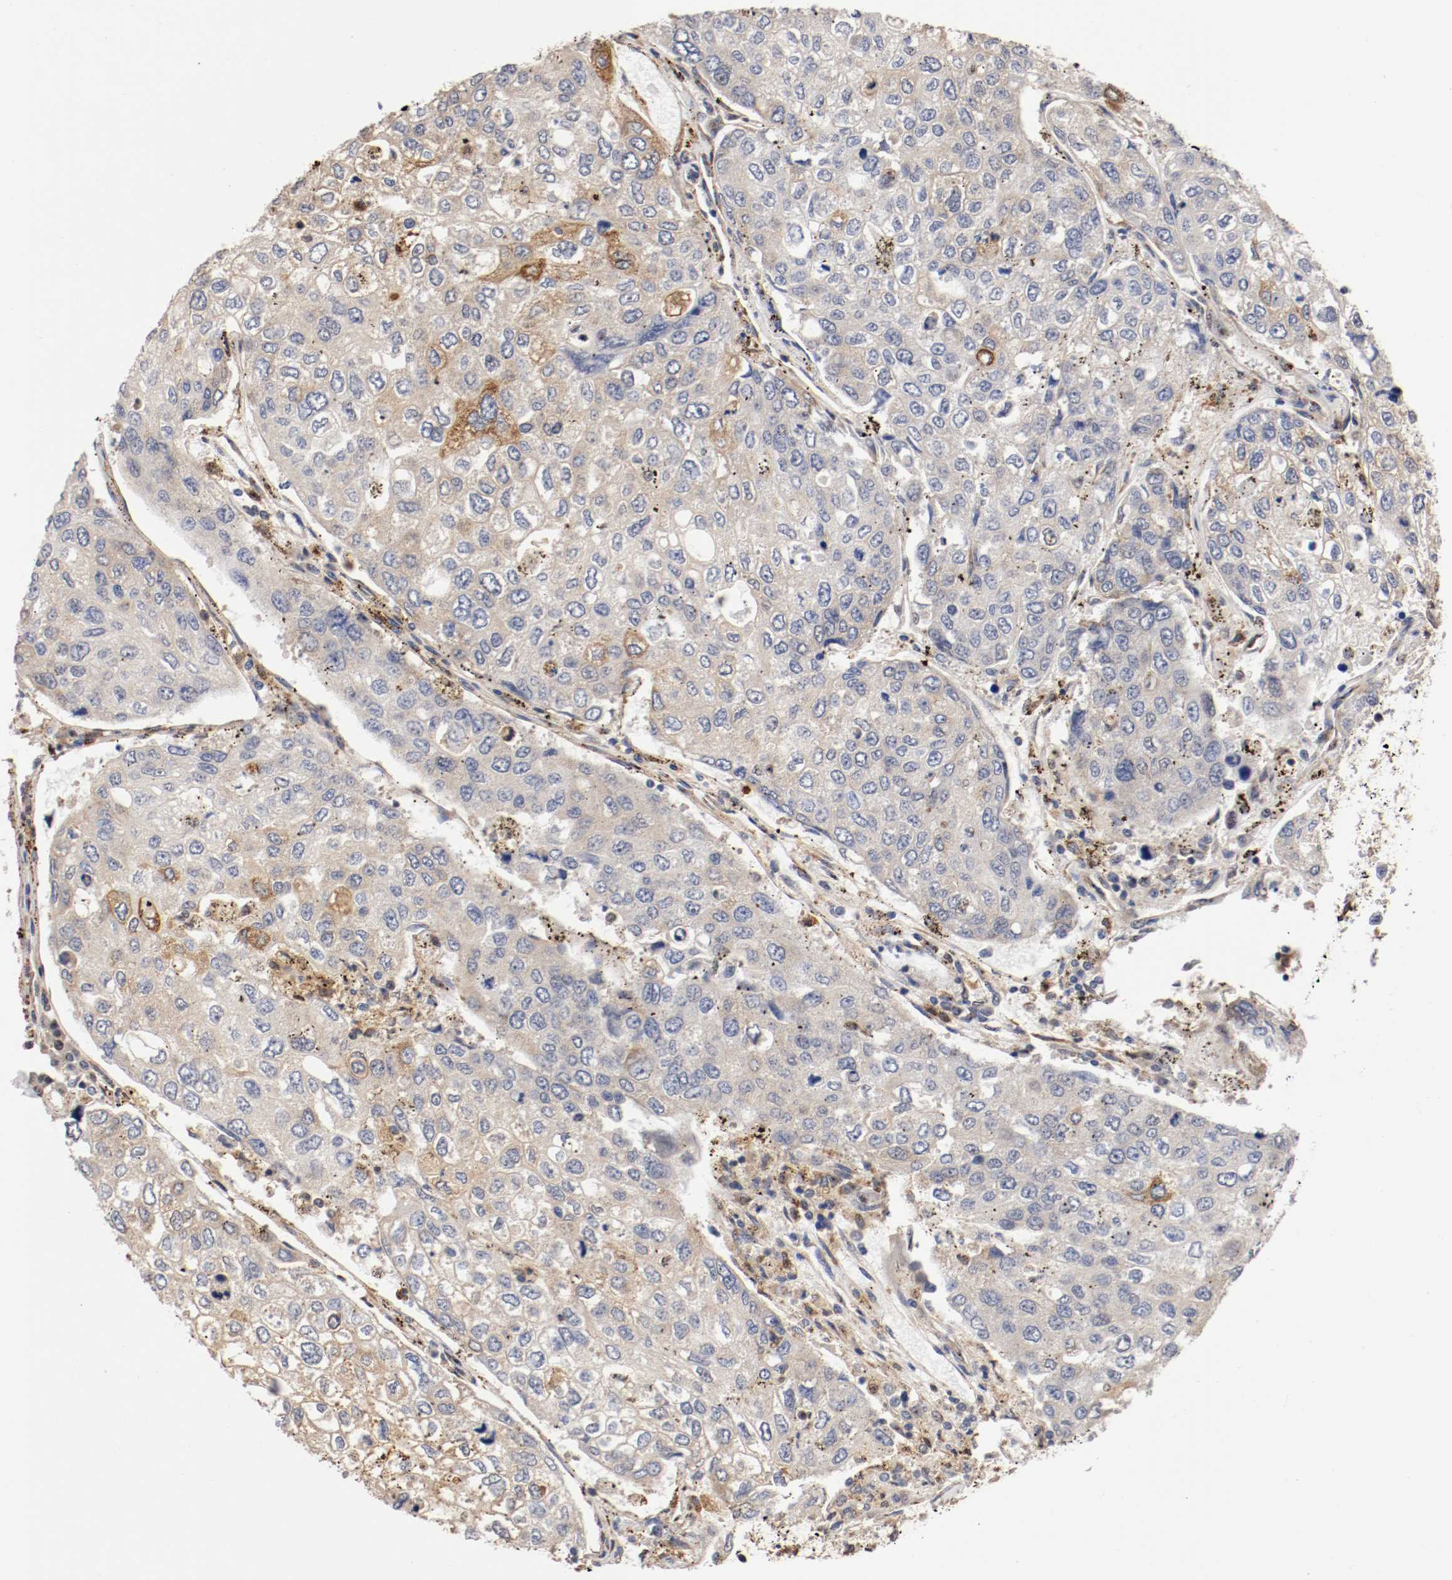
{"staining": {"intensity": "weak", "quantity": ">75%", "location": "cytoplasmic/membranous"}, "tissue": "urothelial cancer", "cell_type": "Tumor cells", "image_type": "cancer", "snomed": [{"axis": "morphology", "description": "Urothelial carcinoma, High grade"}, {"axis": "topography", "description": "Lymph node"}, {"axis": "topography", "description": "Urinary bladder"}], "caption": "There is low levels of weak cytoplasmic/membranous expression in tumor cells of urothelial carcinoma (high-grade), as demonstrated by immunohistochemical staining (brown color).", "gene": "TNFSF13", "patient": {"sex": "male", "age": 51}}